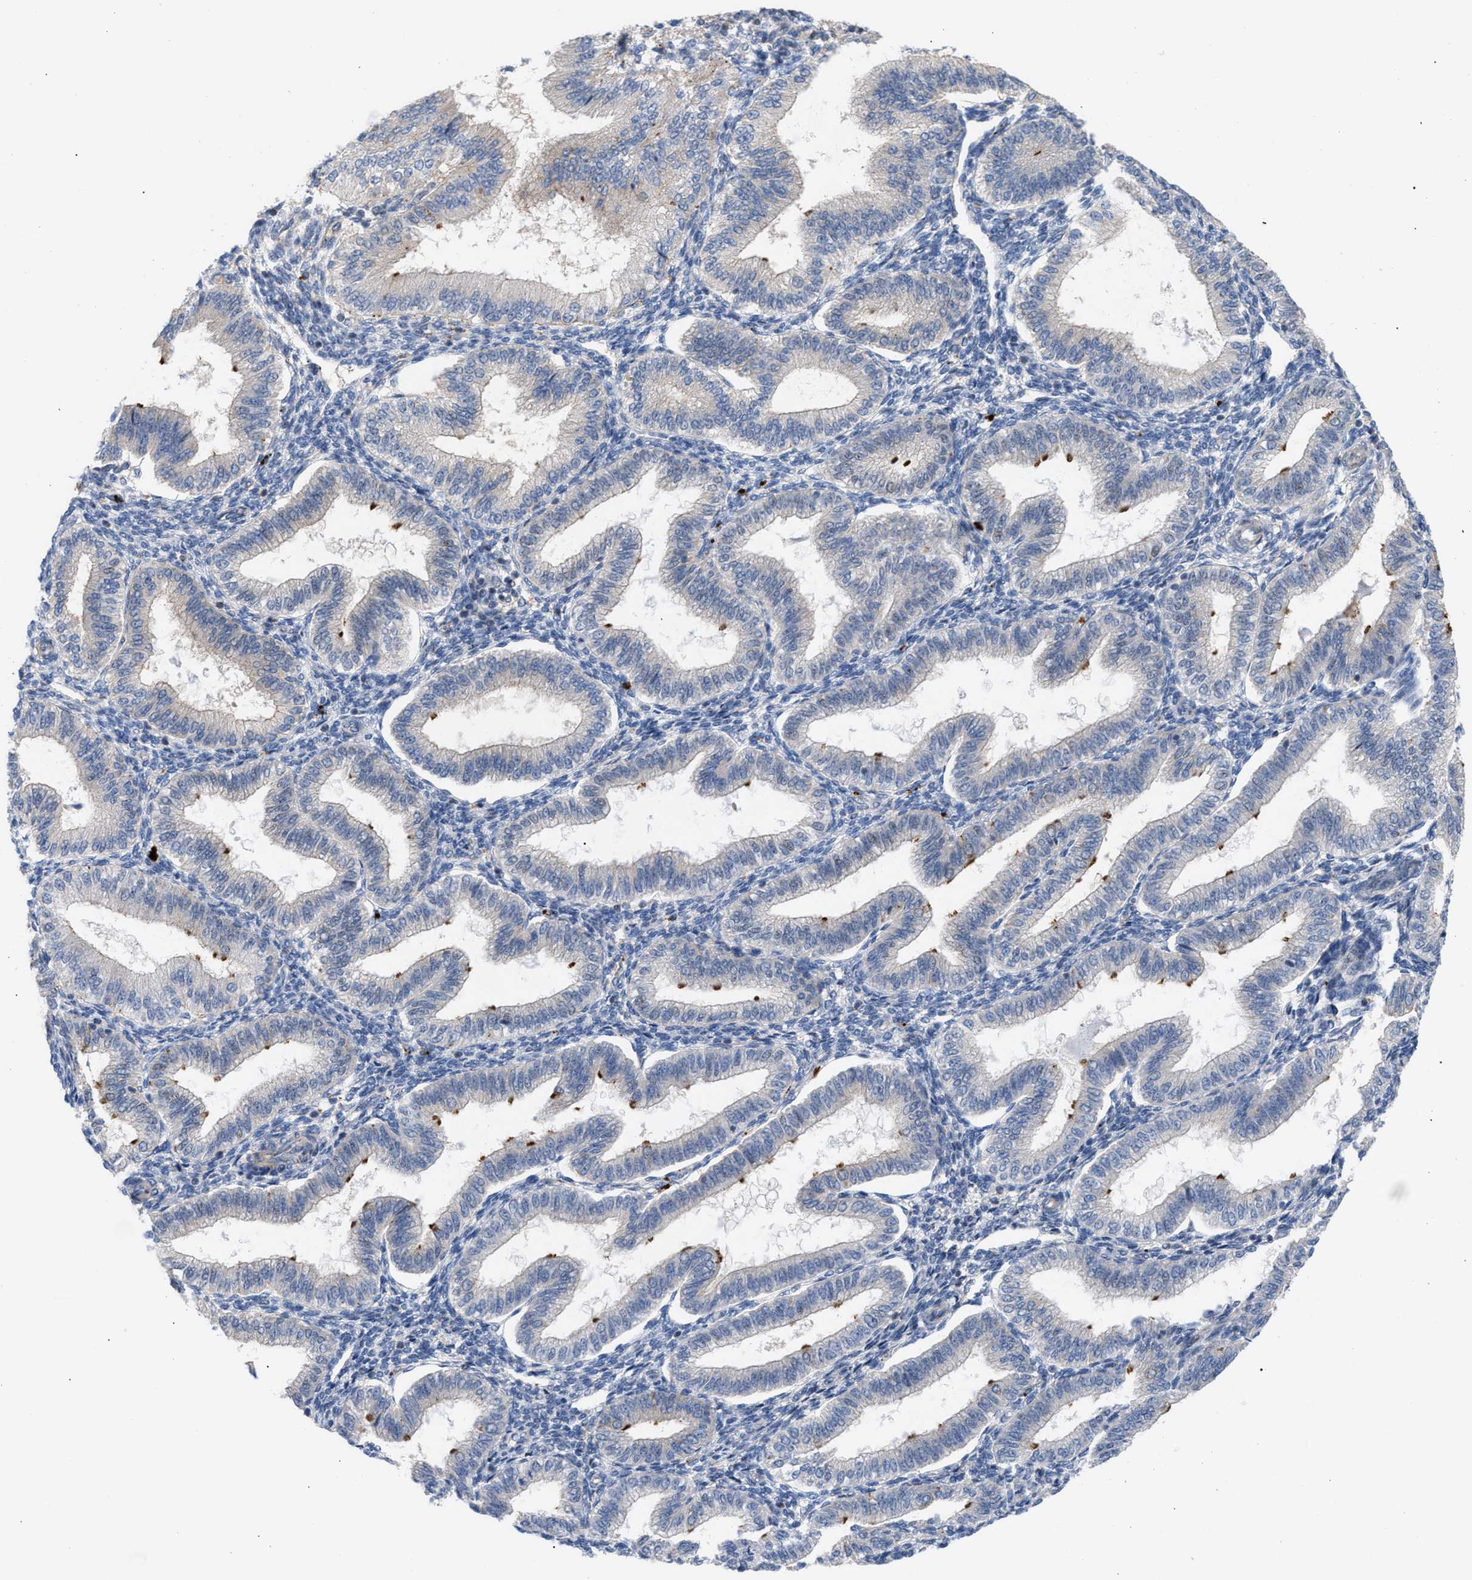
{"staining": {"intensity": "negative", "quantity": "none", "location": "none"}, "tissue": "endometrium", "cell_type": "Cells in endometrial stroma", "image_type": "normal", "snomed": [{"axis": "morphology", "description": "Normal tissue, NOS"}, {"axis": "topography", "description": "Endometrium"}], "caption": "This photomicrograph is of benign endometrium stained with IHC to label a protein in brown with the nuclei are counter-stained blue. There is no expression in cells in endometrial stroma.", "gene": "MBTD1", "patient": {"sex": "female", "age": 39}}